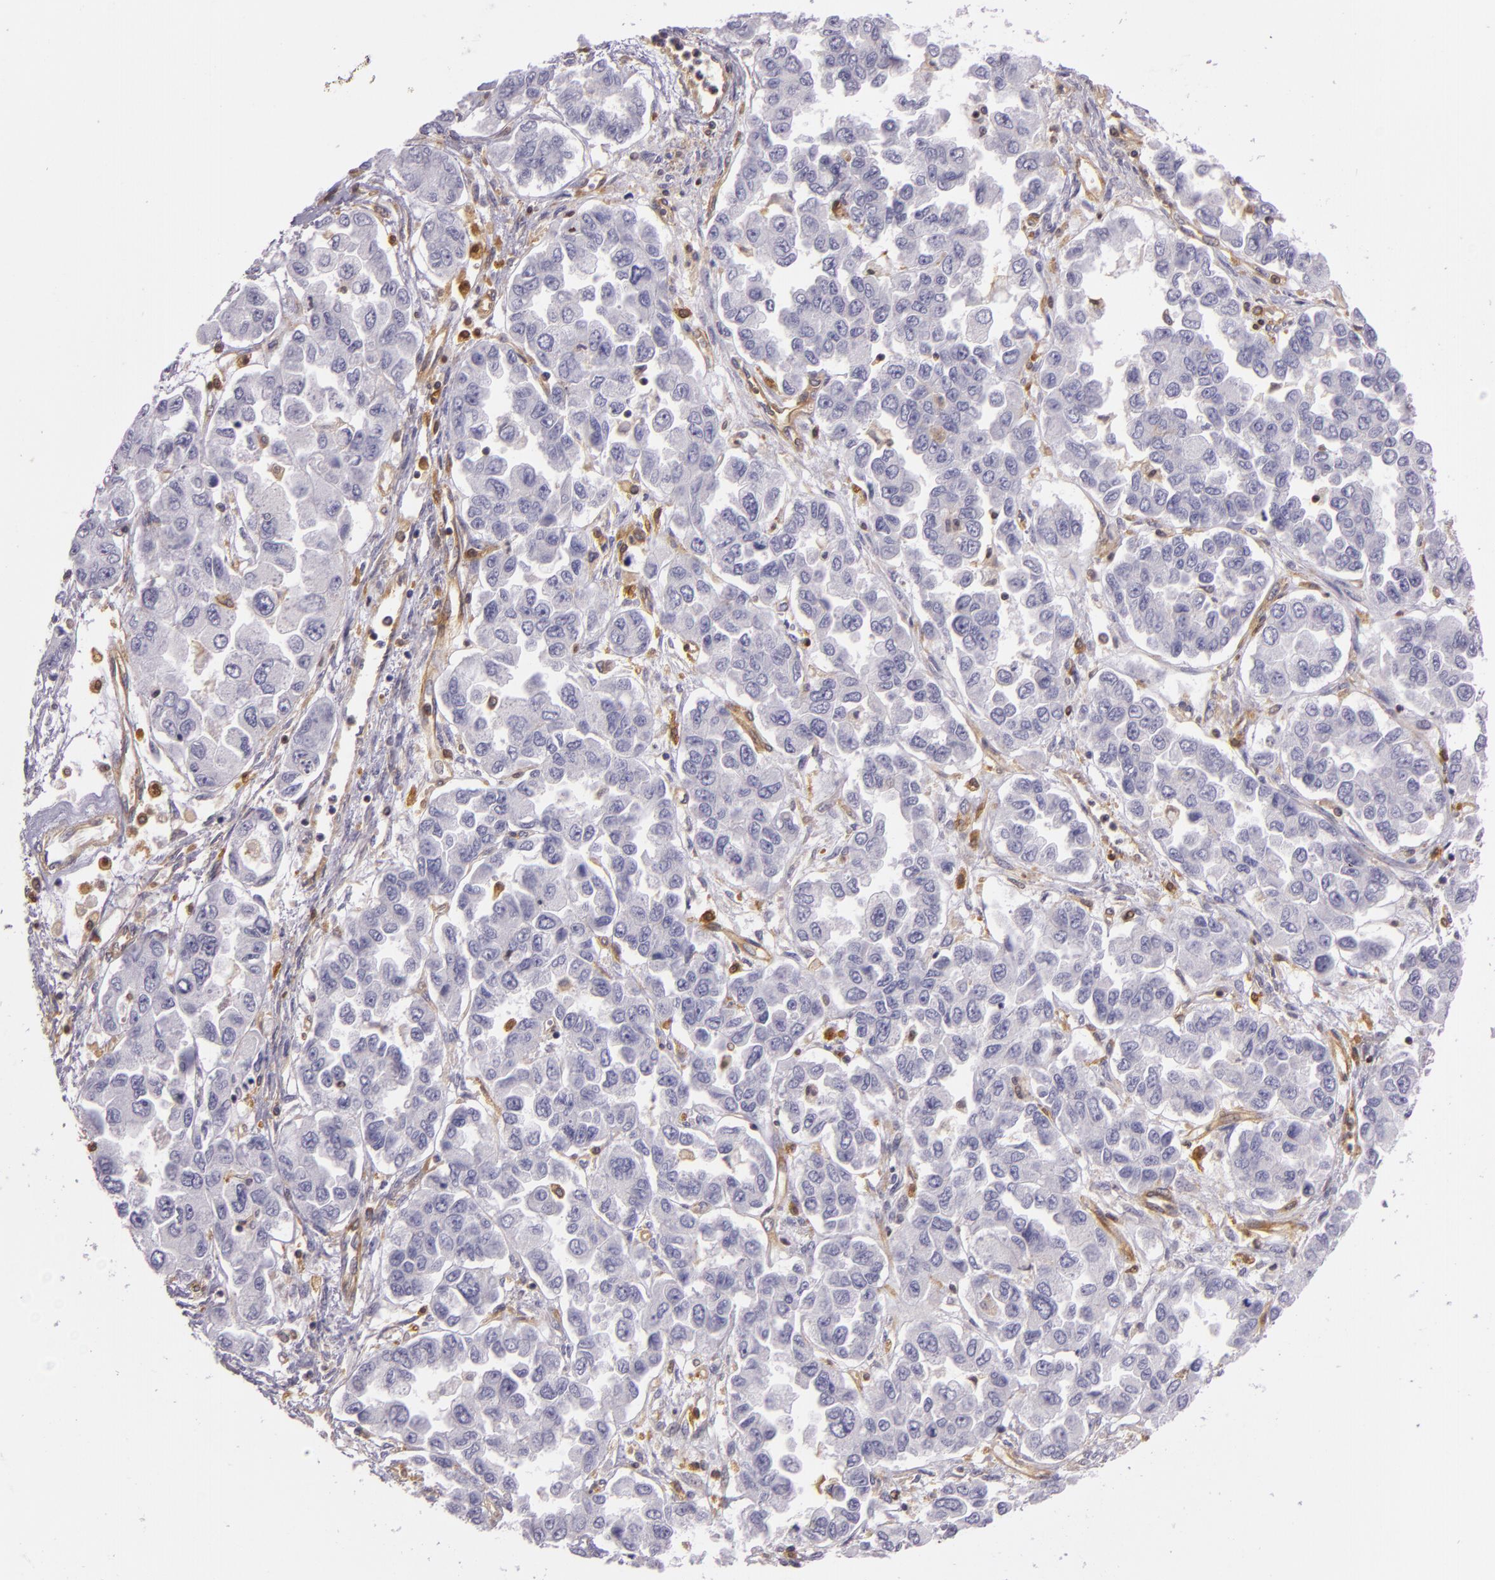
{"staining": {"intensity": "negative", "quantity": "none", "location": "none"}, "tissue": "ovarian cancer", "cell_type": "Tumor cells", "image_type": "cancer", "snomed": [{"axis": "morphology", "description": "Cystadenocarcinoma, serous, NOS"}, {"axis": "topography", "description": "Ovary"}], "caption": "Serous cystadenocarcinoma (ovarian) stained for a protein using immunohistochemistry (IHC) exhibits no positivity tumor cells.", "gene": "TLN1", "patient": {"sex": "female", "age": 84}}